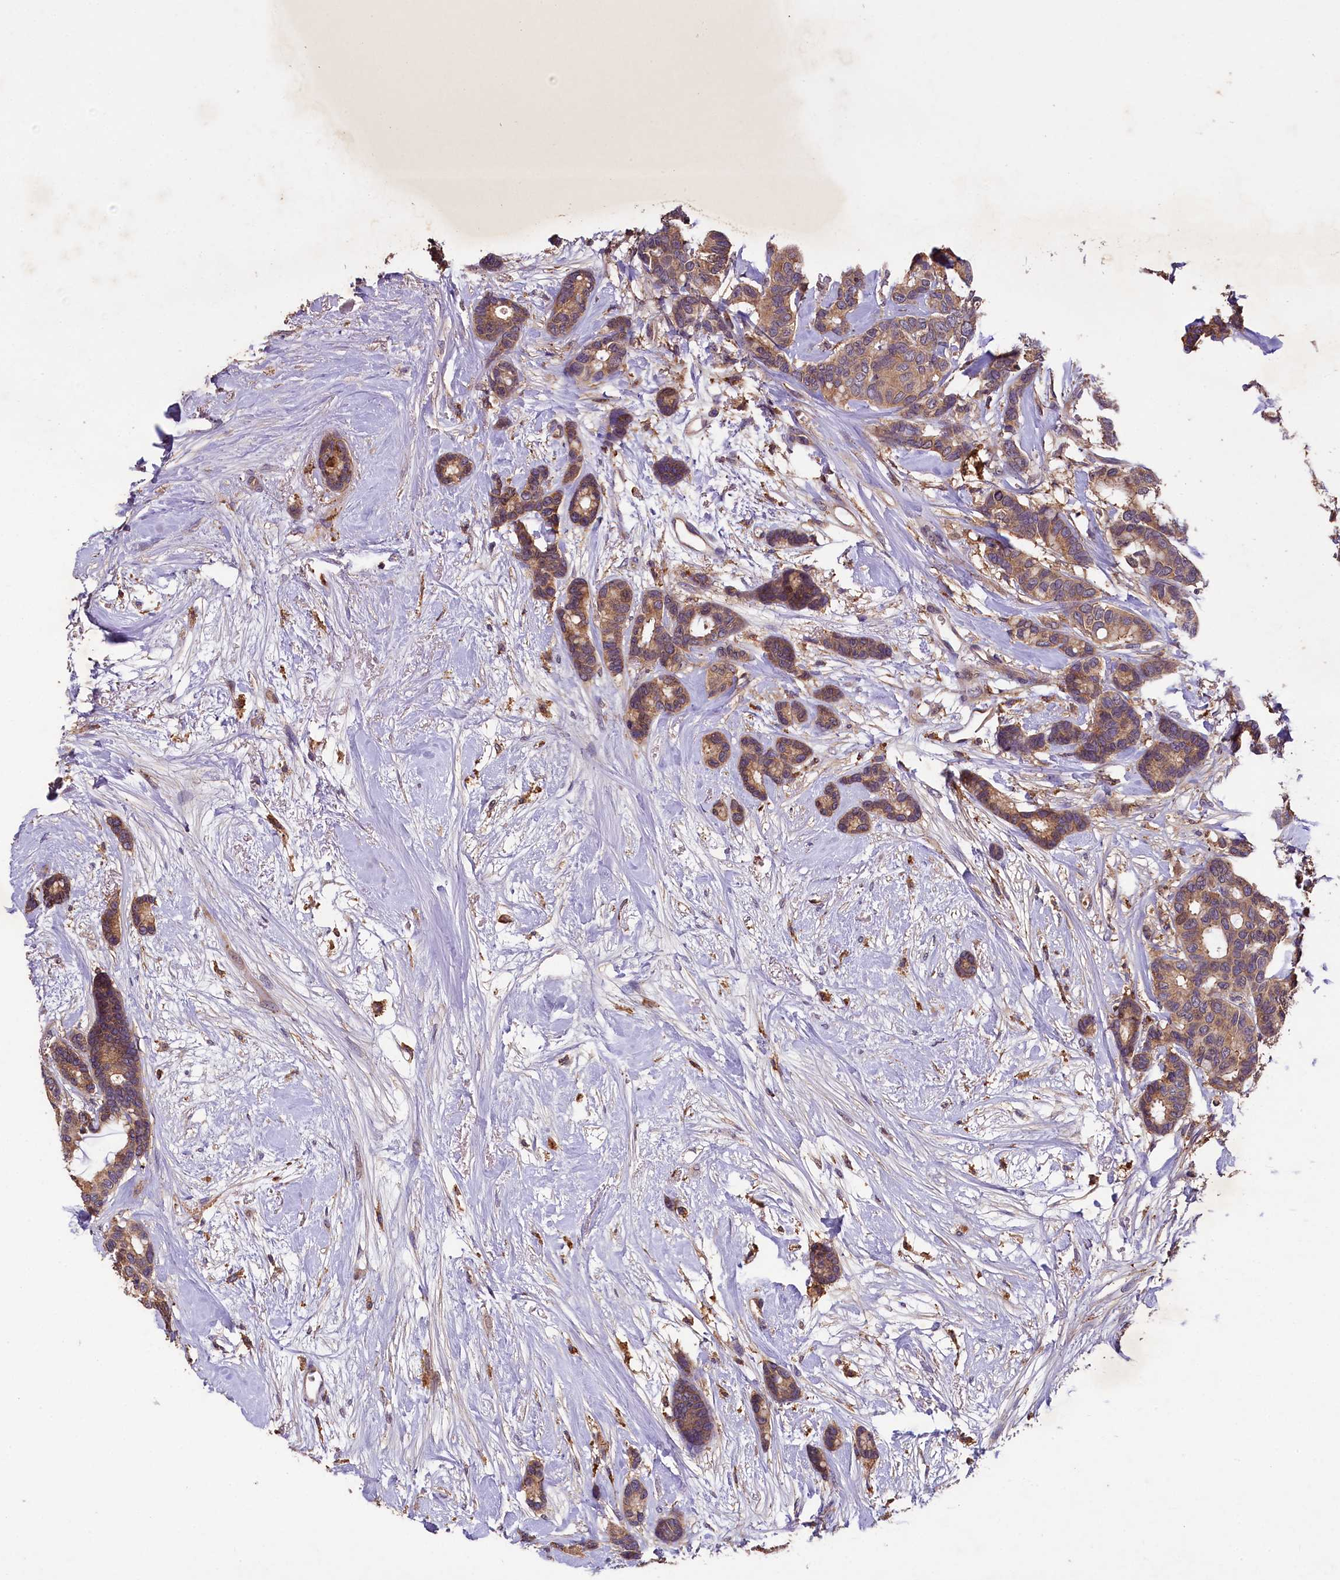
{"staining": {"intensity": "moderate", "quantity": ">75%", "location": "cytoplasmic/membranous"}, "tissue": "breast cancer", "cell_type": "Tumor cells", "image_type": "cancer", "snomed": [{"axis": "morphology", "description": "Duct carcinoma"}, {"axis": "topography", "description": "Breast"}], "caption": "Protein analysis of breast cancer (infiltrating ductal carcinoma) tissue reveals moderate cytoplasmic/membranous staining in about >75% of tumor cells. Ihc stains the protein in brown and the nuclei are stained blue.", "gene": "PLXNB1", "patient": {"sex": "female", "age": 87}}